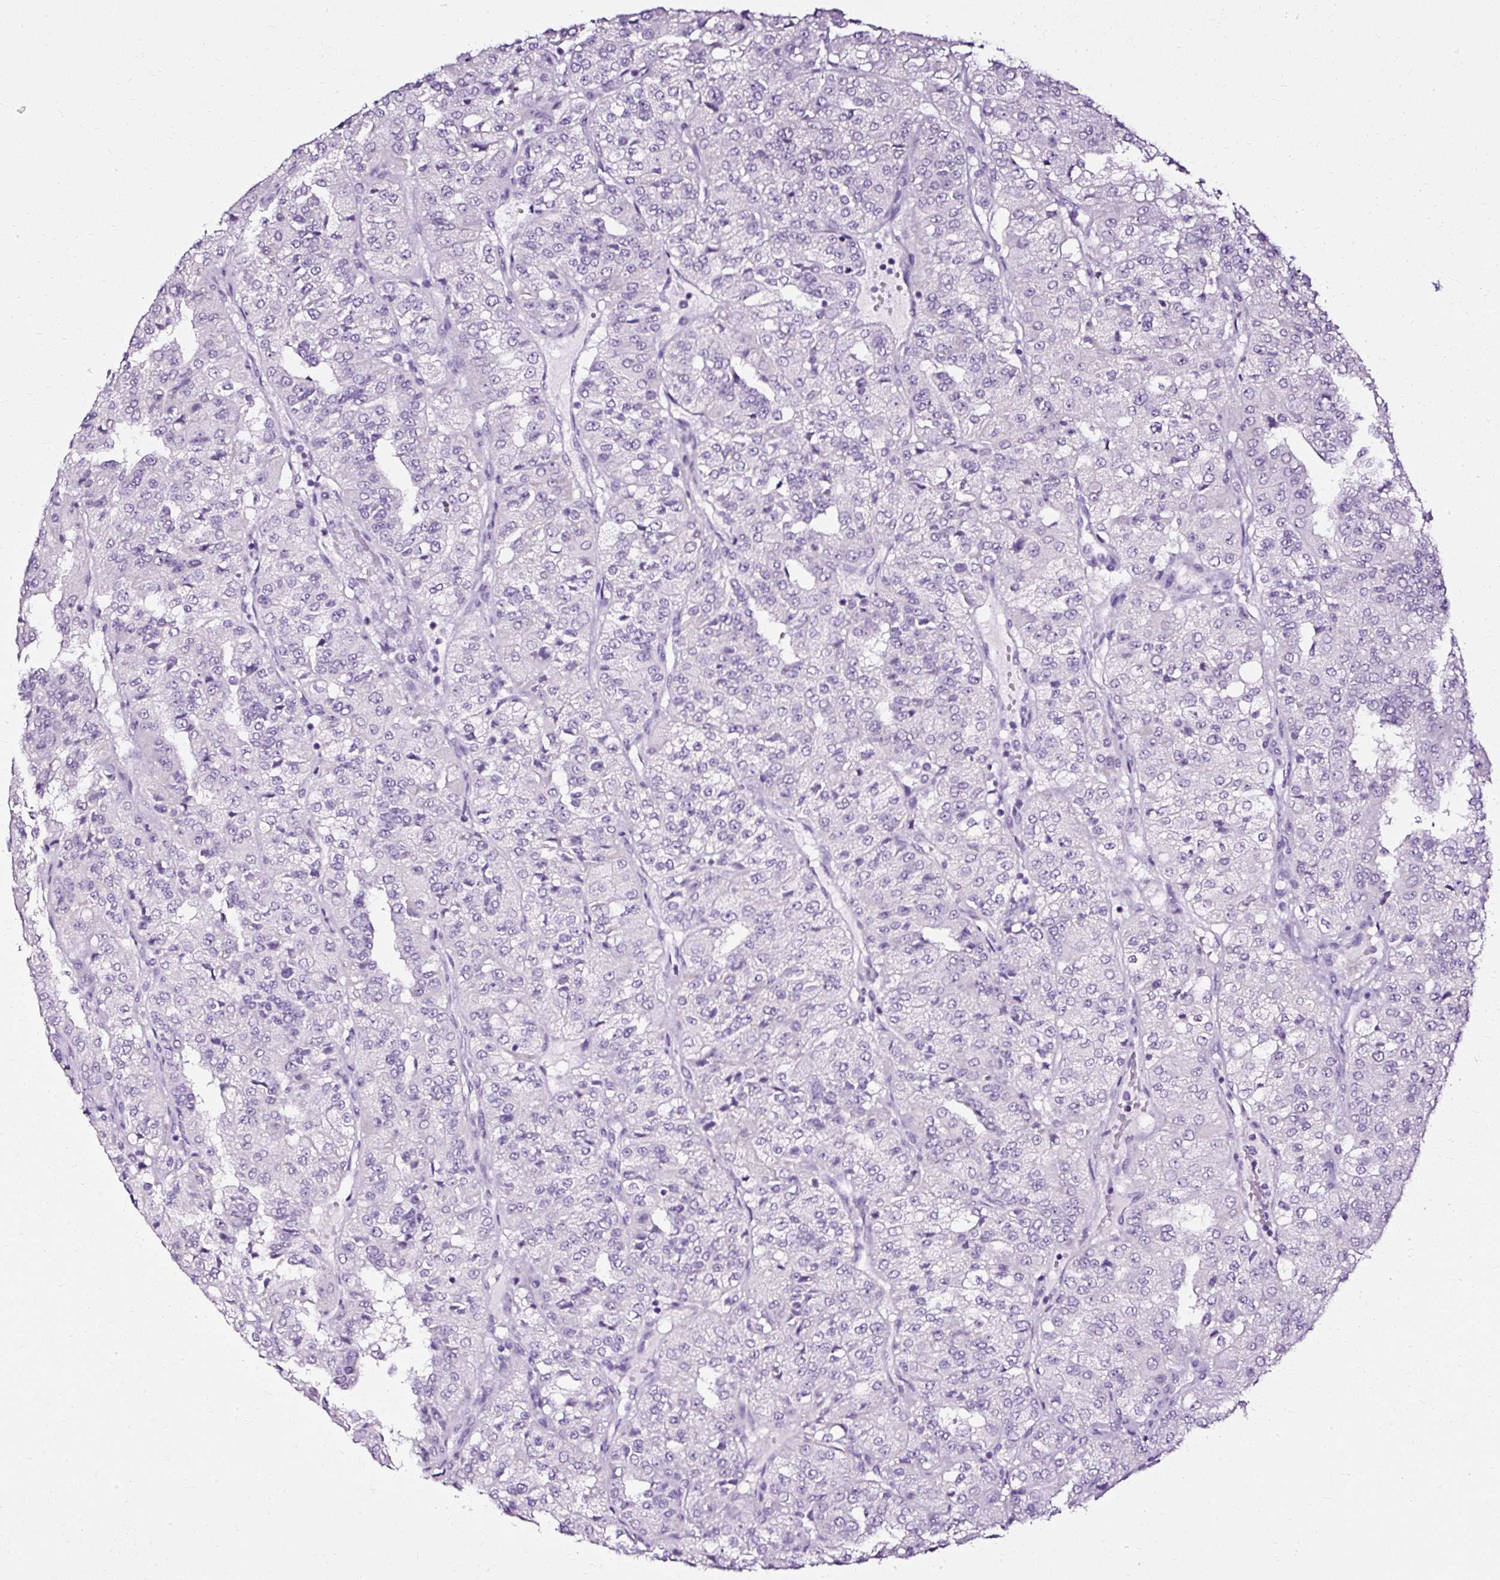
{"staining": {"intensity": "negative", "quantity": "none", "location": "none"}, "tissue": "renal cancer", "cell_type": "Tumor cells", "image_type": "cancer", "snomed": [{"axis": "morphology", "description": "Adenocarcinoma, NOS"}, {"axis": "topography", "description": "Kidney"}], "caption": "An IHC histopathology image of renal cancer is shown. There is no staining in tumor cells of renal cancer.", "gene": "ATP2A1", "patient": {"sex": "female", "age": 63}}